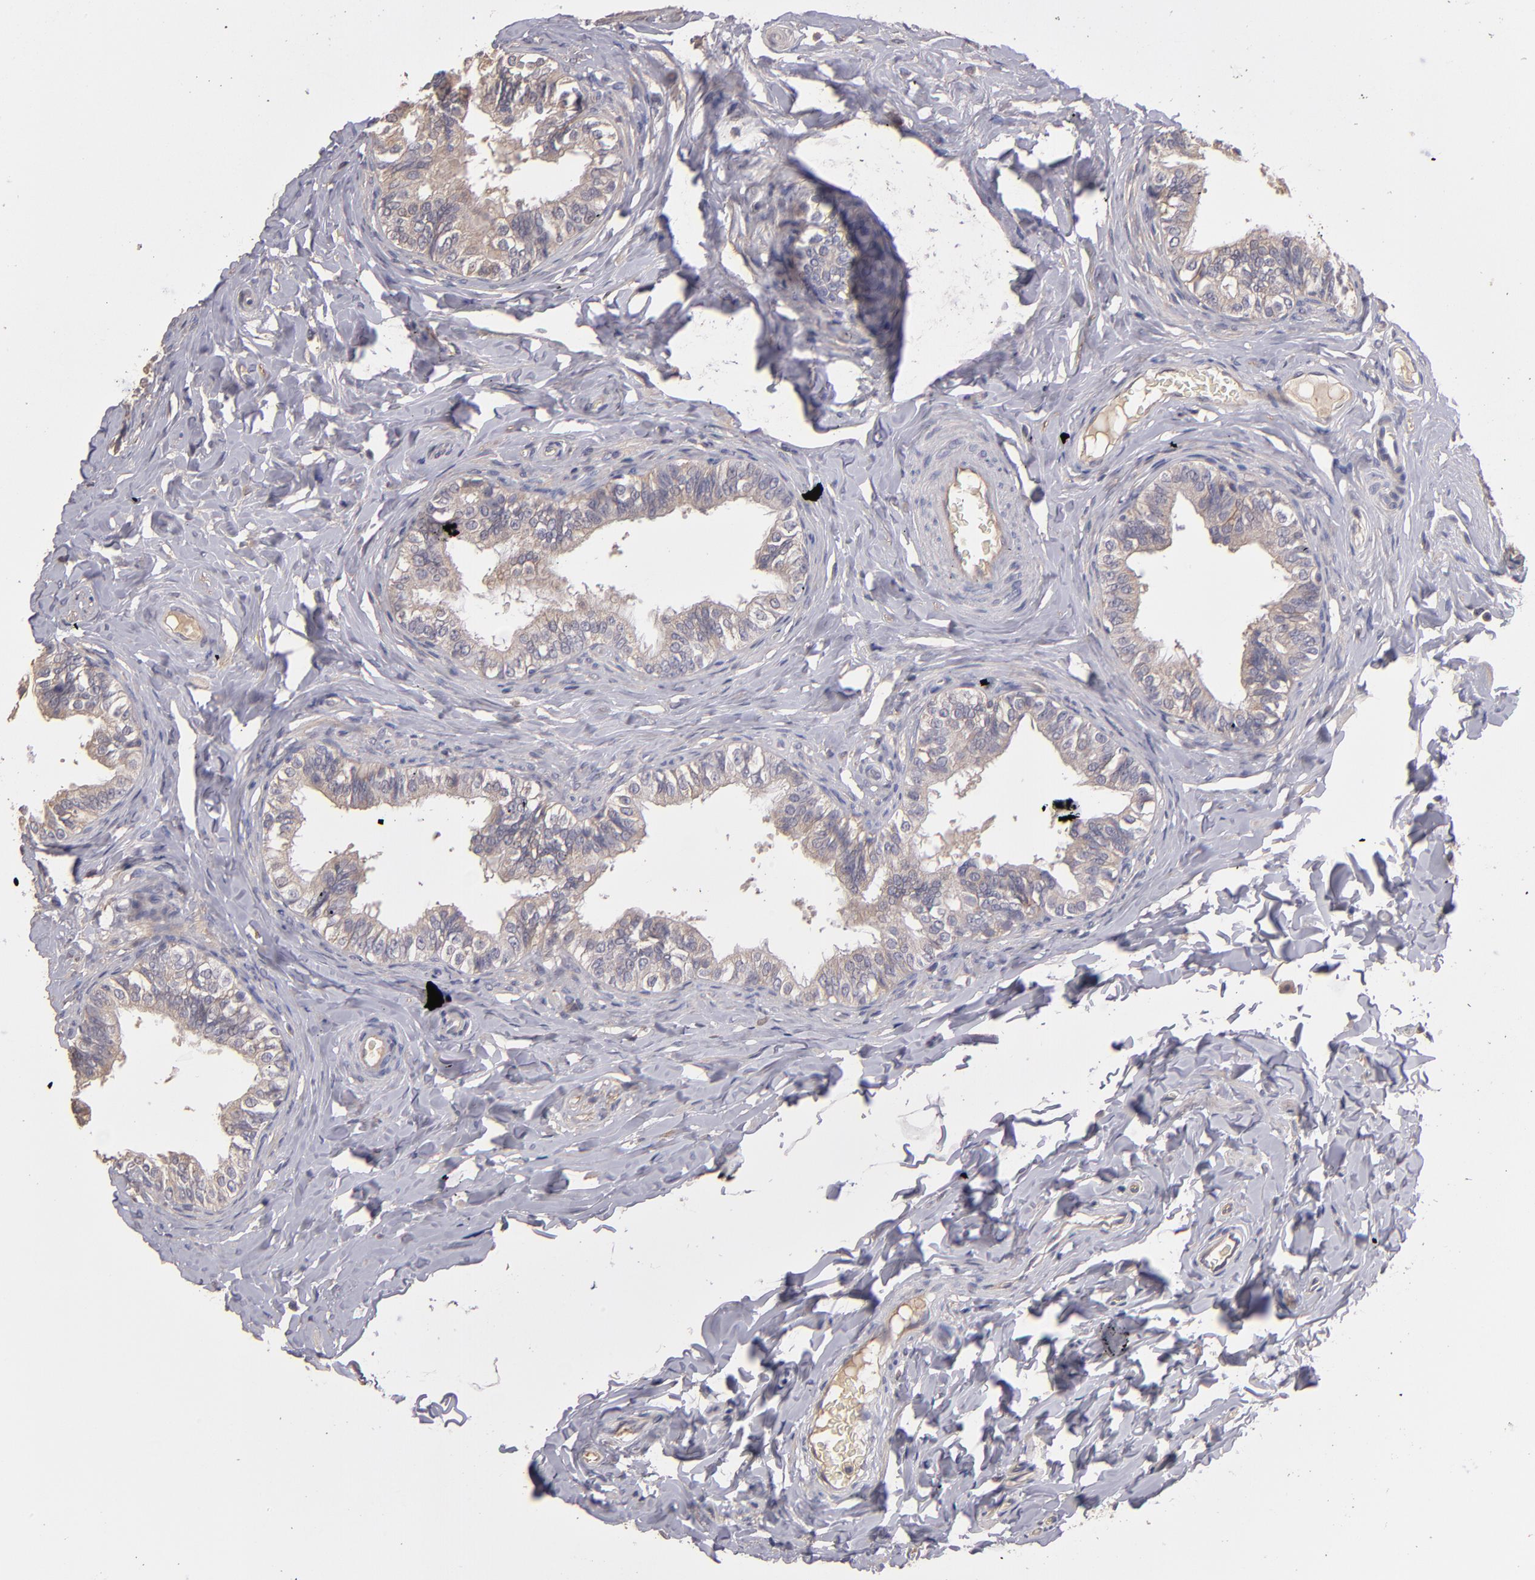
{"staining": {"intensity": "moderate", "quantity": "25%-75%", "location": "cytoplasmic/membranous"}, "tissue": "epididymis", "cell_type": "Glandular cells", "image_type": "normal", "snomed": [{"axis": "morphology", "description": "Normal tissue, NOS"}, {"axis": "topography", "description": "Soft tissue"}, {"axis": "topography", "description": "Epididymis"}], "caption": "DAB (3,3'-diaminobenzidine) immunohistochemical staining of unremarkable human epididymis exhibits moderate cytoplasmic/membranous protein positivity in approximately 25%-75% of glandular cells.", "gene": "GNAZ", "patient": {"sex": "male", "age": 26}}